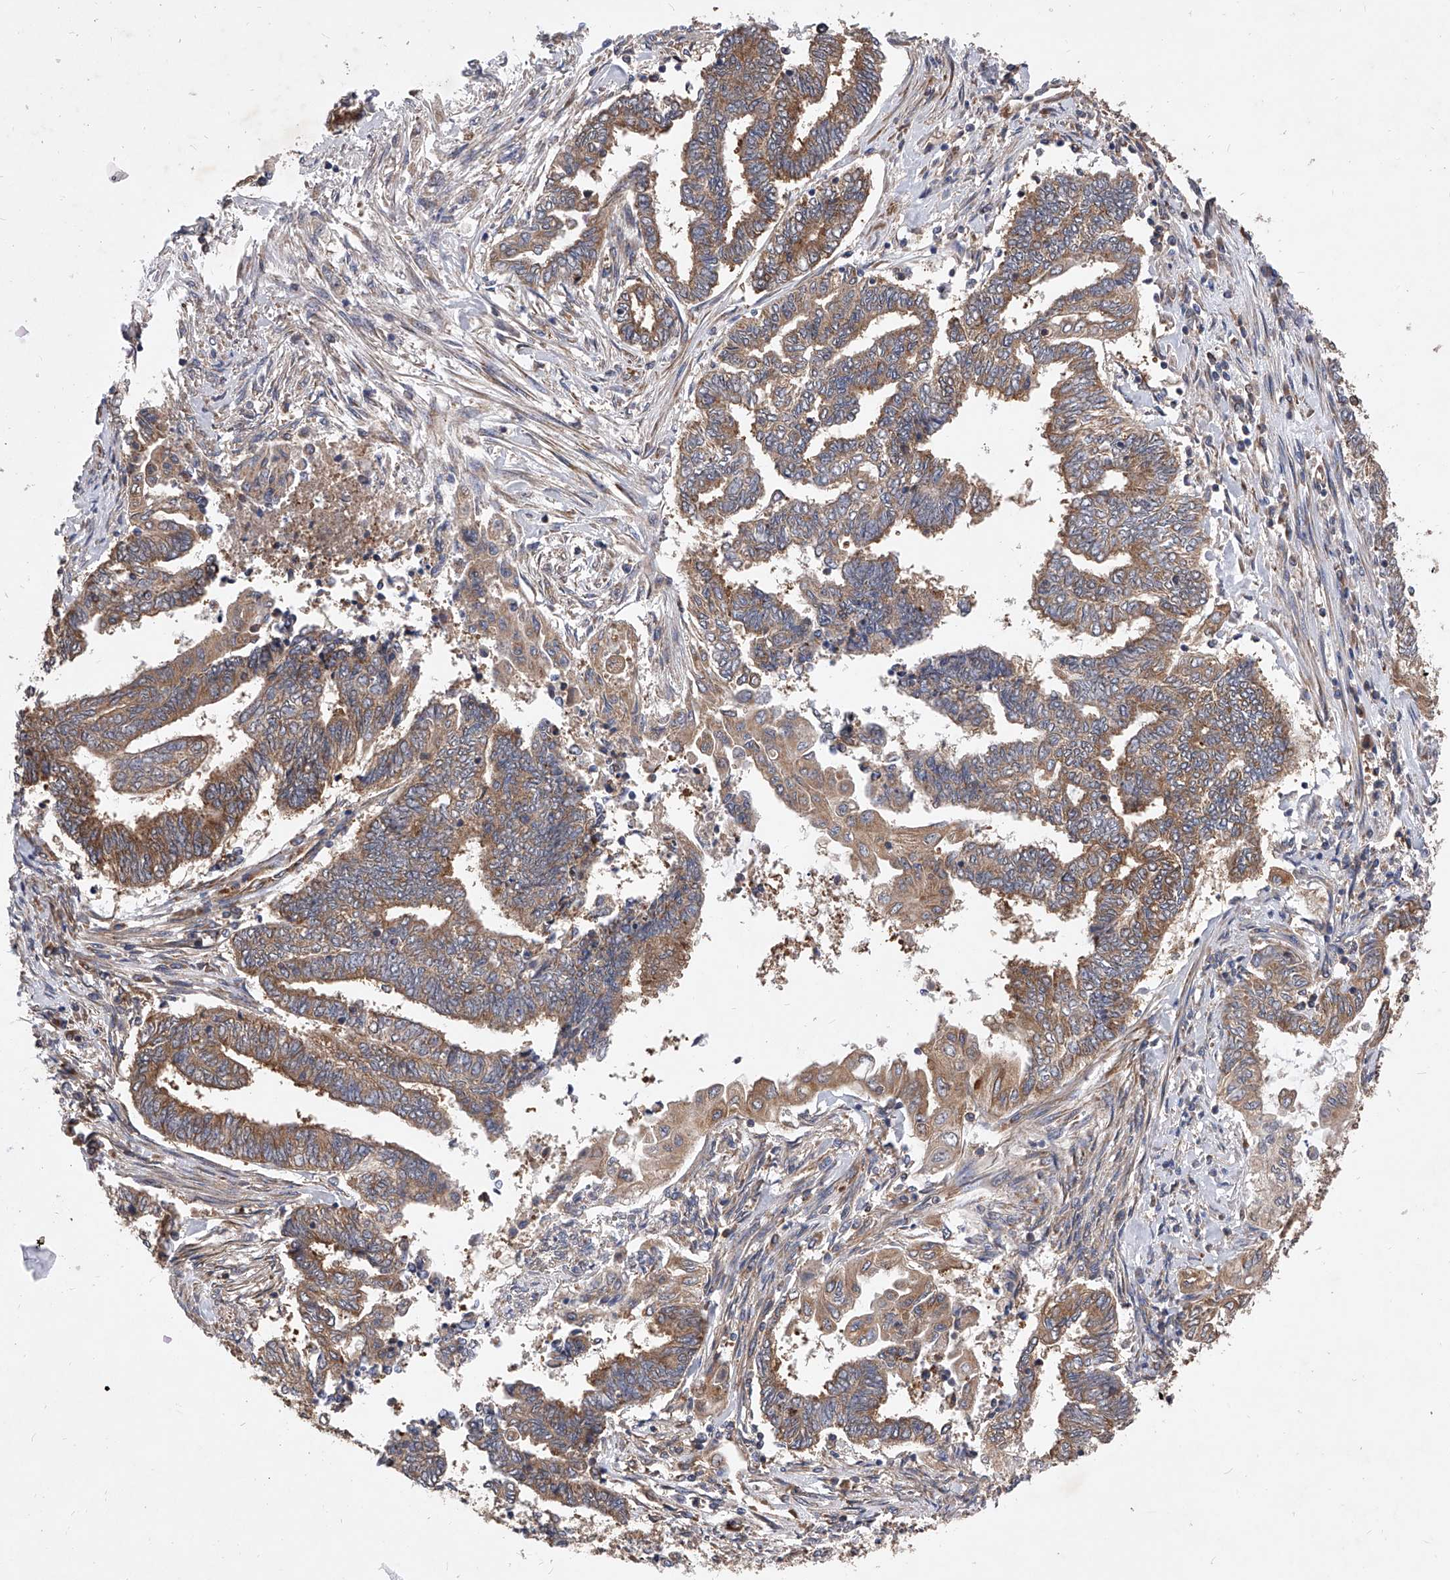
{"staining": {"intensity": "moderate", "quantity": ">75%", "location": "cytoplasmic/membranous"}, "tissue": "endometrial cancer", "cell_type": "Tumor cells", "image_type": "cancer", "snomed": [{"axis": "morphology", "description": "Adenocarcinoma, NOS"}, {"axis": "topography", "description": "Uterus"}, {"axis": "topography", "description": "Endometrium"}], "caption": "Moderate cytoplasmic/membranous staining for a protein is appreciated in approximately >75% of tumor cells of endometrial cancer using IHC.", "gene": "CFAP410", "patient": {"sex": "female", "age": 70}}